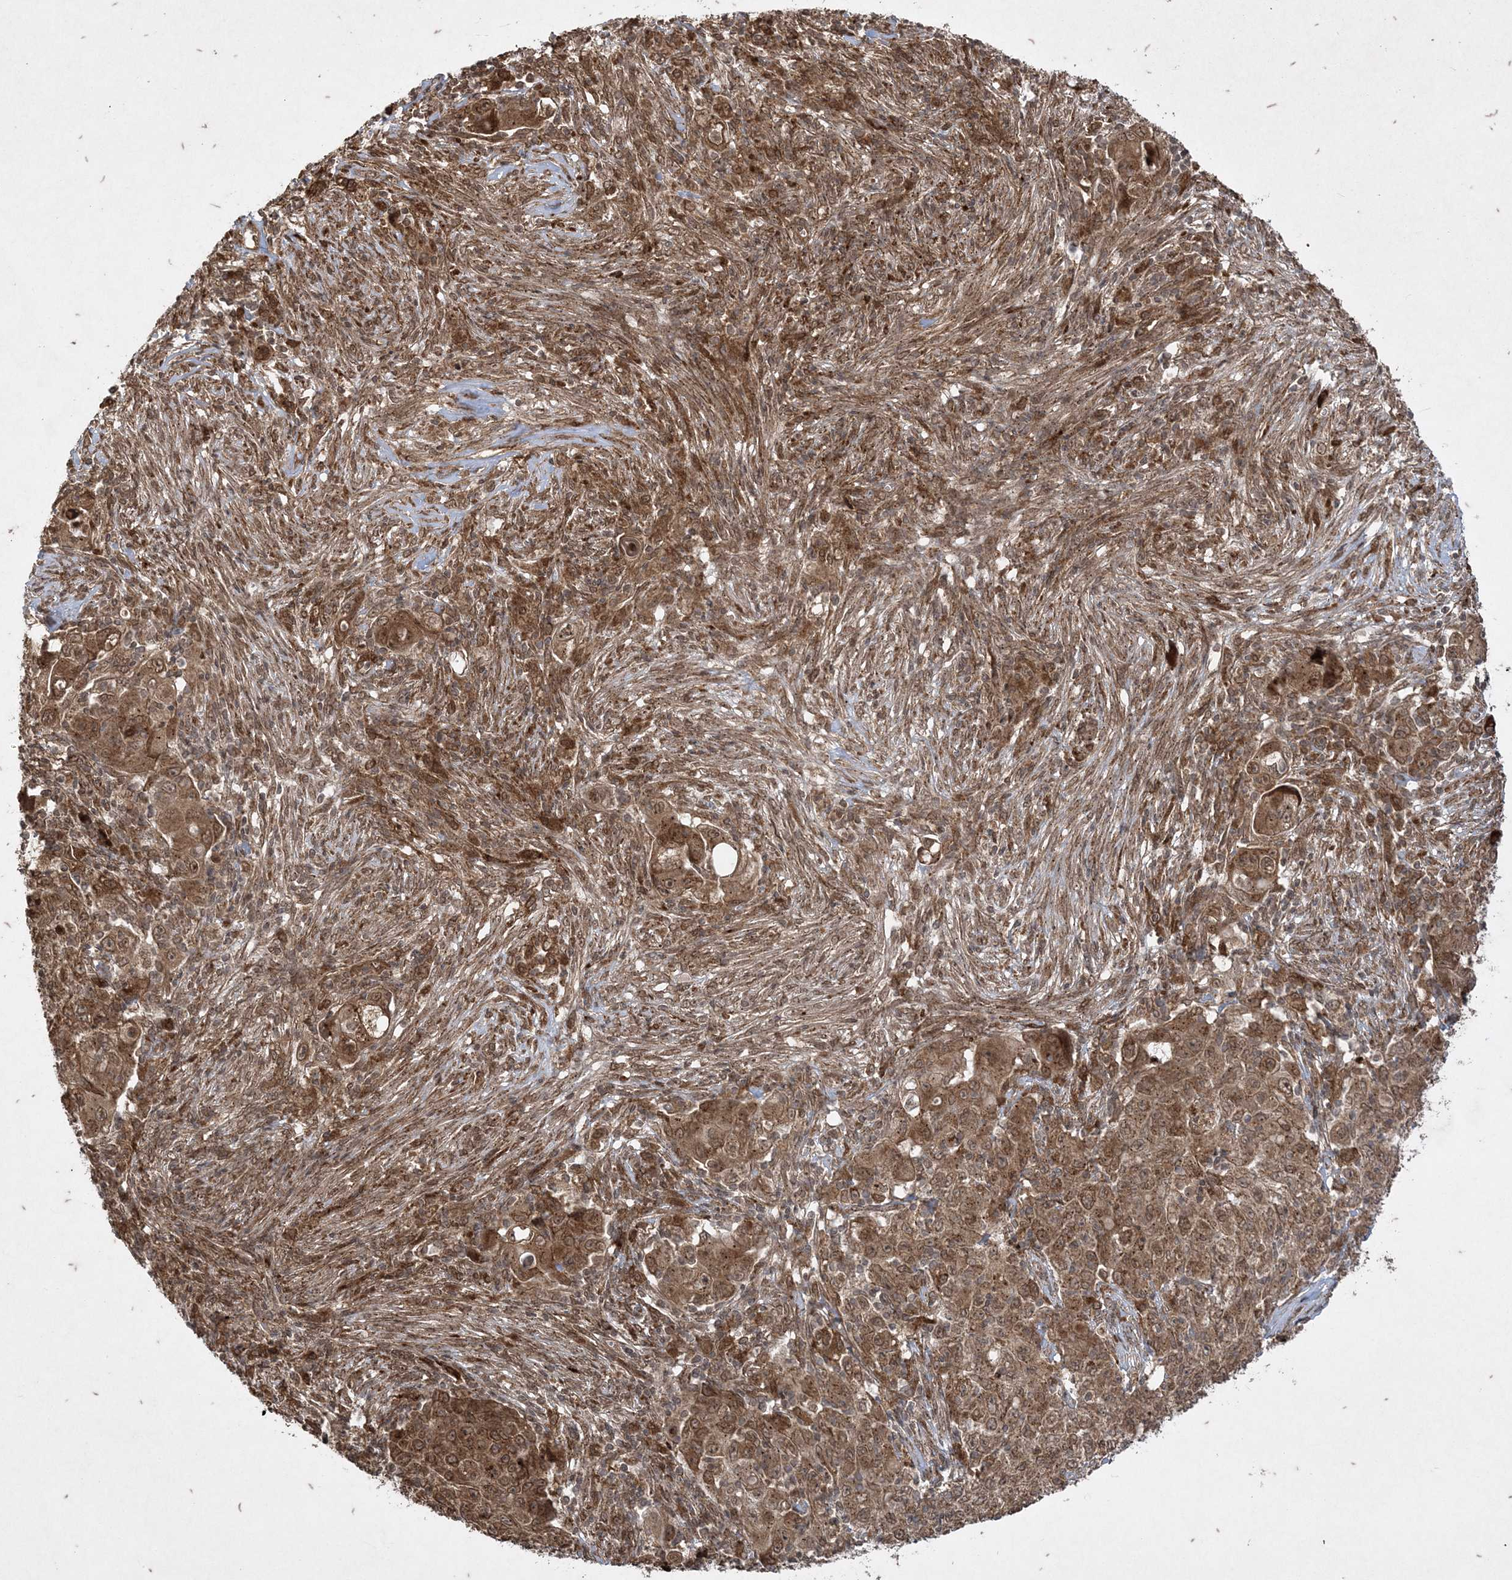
{"staining": {"intensity": "moderate", "quantity": ">75%", "location": "cytoplasmic/membranous"}, "tissue": "ovarian cancer", "cell_type": "Tumor cells", "image_type": "cancer", "snomed": [{"axis": "morphology", "description": "Carcinoma, endometroid"}, {"axis": "topography", "description": "Ovary"}], "caption": "IHC staining of ovarian cancer (endometroid carcinoma), which shows medium levels of moderate cytoplasmic/membranous staining in about >75% of tumor cells indicating moderate cytoplasmic/membranous protein positivity. The staining was performed using DAB (3,3'-diaminobenzidine) (brown) for protein detection and nuclei were counterstained in hematoxylin (blue).", "gene": "RRAS", "patient": {"sex": "female", "age": 42}}